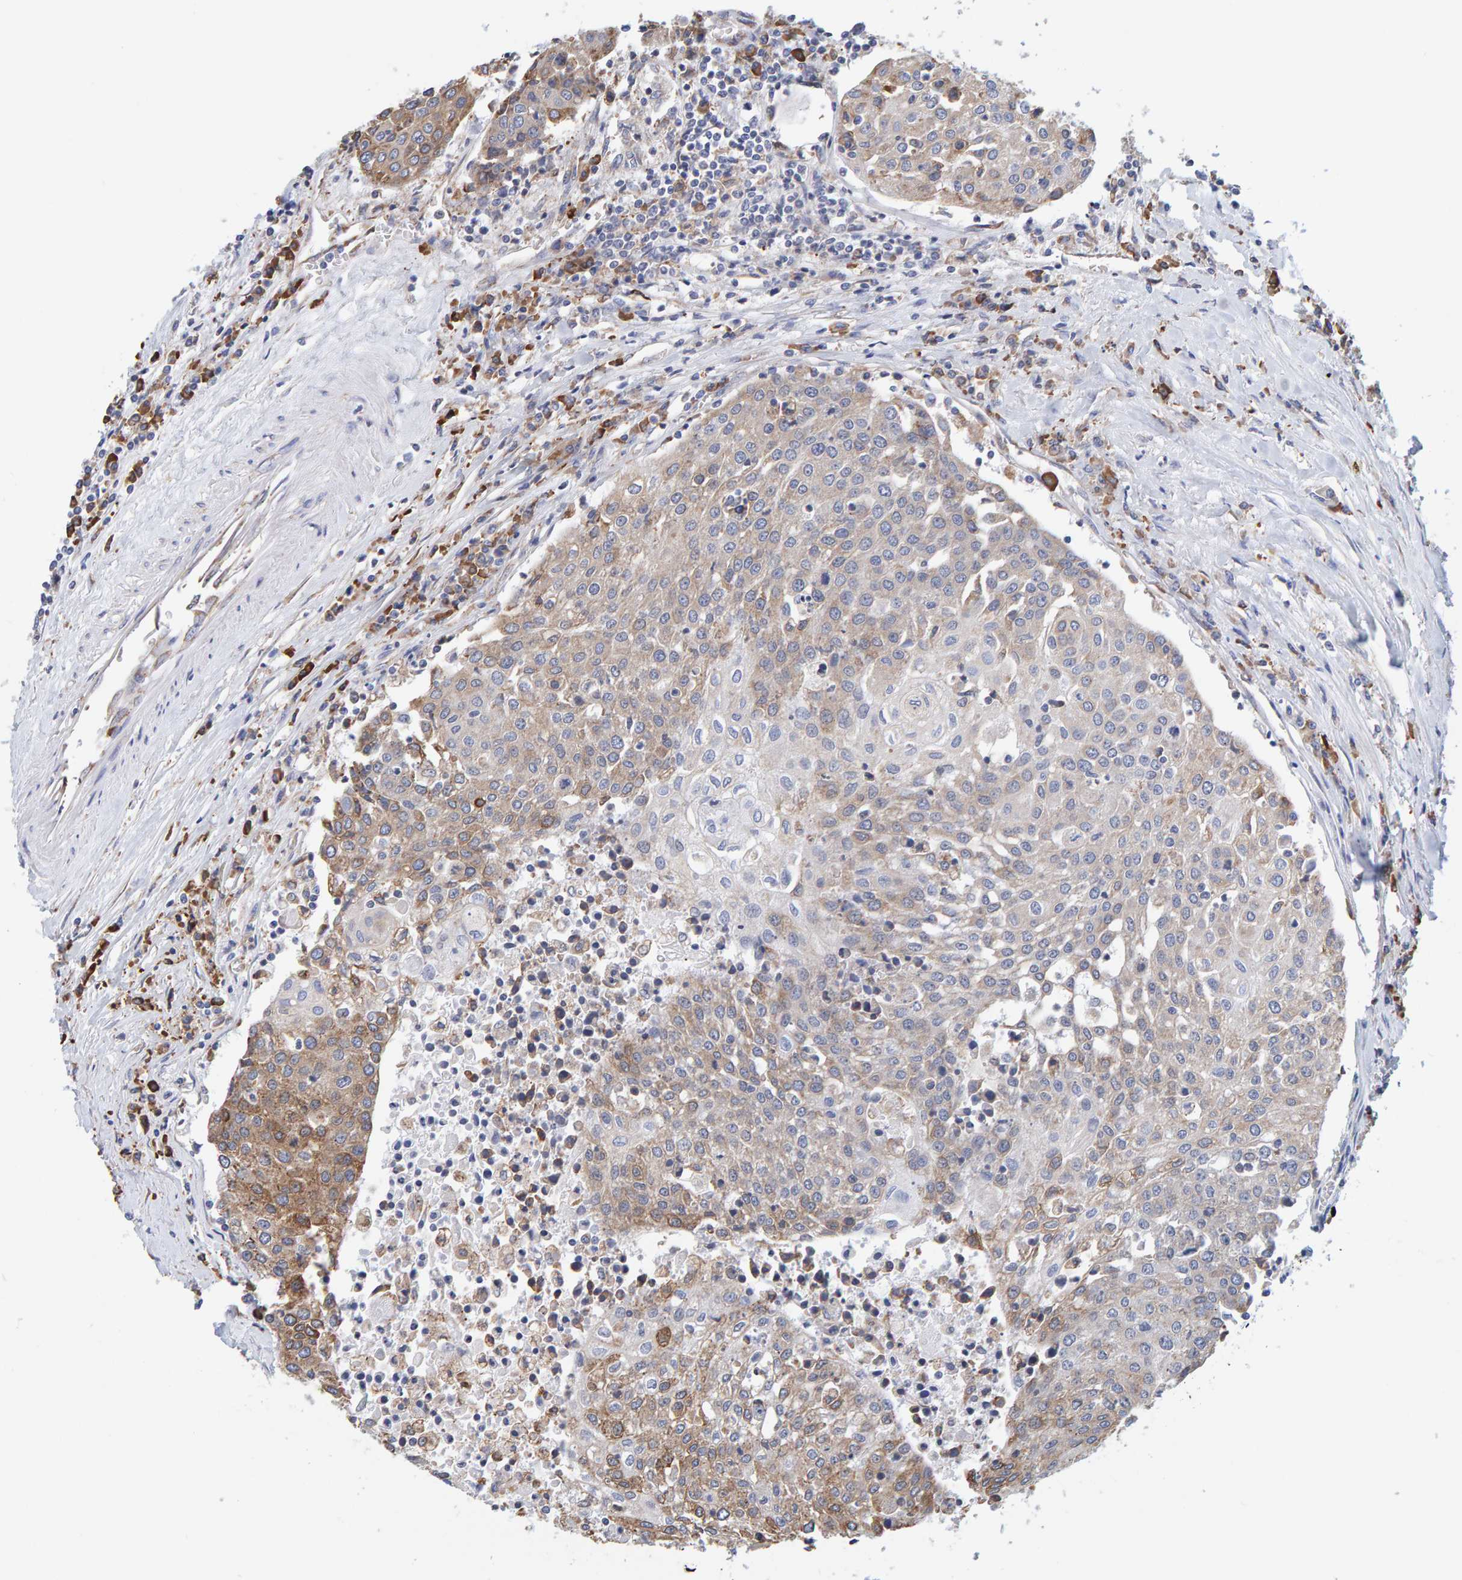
{"staining": {"intensity": "moderate", "quantity": "25%-75%", "location": "cytoplasmic/membranous"}, "tissue": "urothelial cancer", "cell_type": "Tumor cells", "image_type": "cancer", "snomed": [{"axis": "morphology", "description": "Urothelial carcinoma, High grade"}, {"axis": "topography", "description": "Urinary bladder"}], "caption": "IHC image of human urothelial carcinoma (high-grade) stained for a protein (brown), which demonstrates medium levels of moderate cytoplasmic/membranous positivity in approximately 25%-75% of tumor cells.", "gene": "SGPL1", "patient": {"sex": "female", "age": 85}}